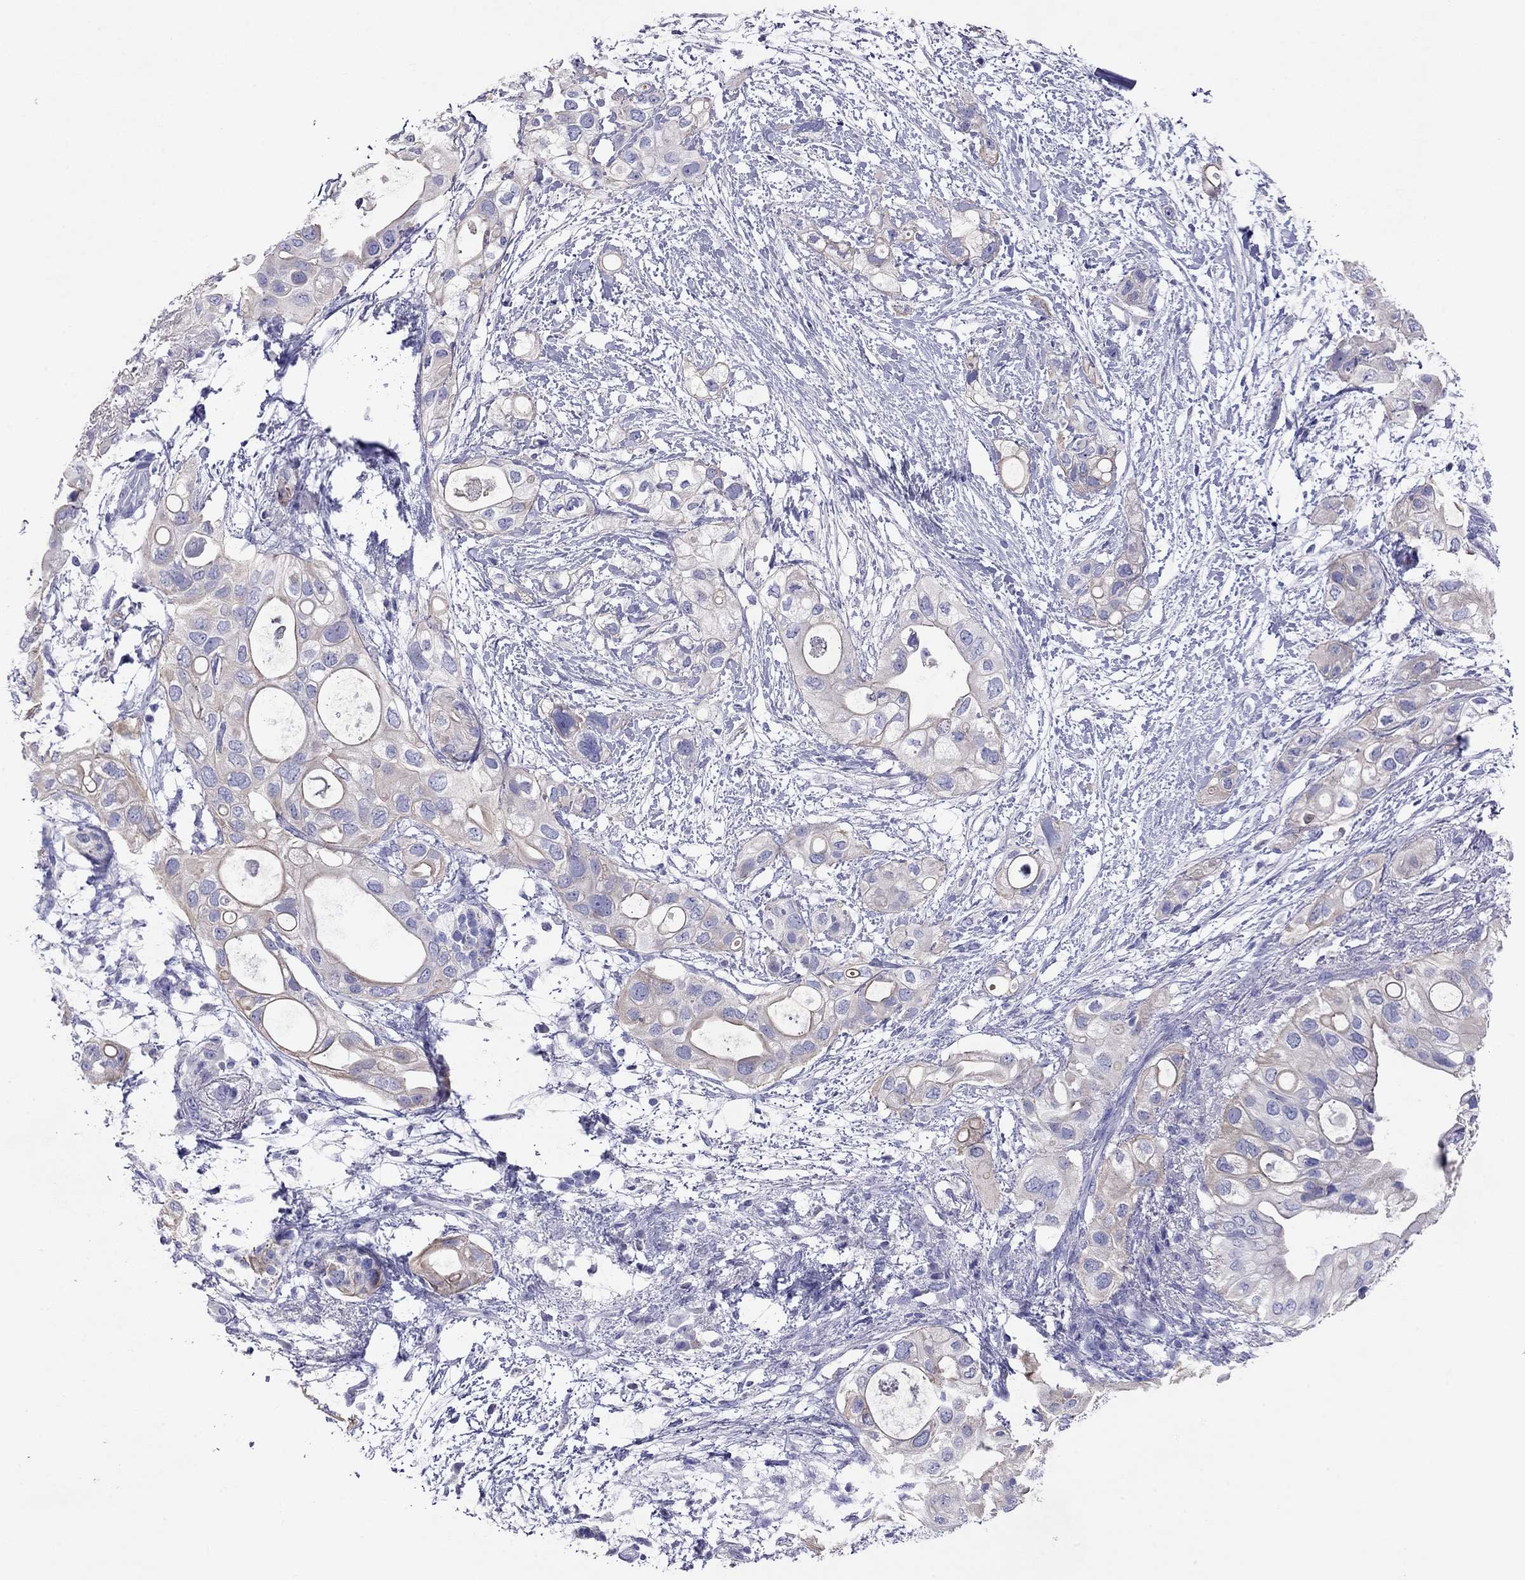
{"staining": {"intensity": "weak", "quantity": "25%-75%", "location": "cytoplasmic/membranous"}, "tissue": "pancreatic cancer", "cell_type": "Tumor cells", "image_type": "cancer", "snomed": [{"axis": "morphology", "description": "Adenocarcinoma, NOS"}, {"axis": "topography", "description": "Pancreas"}], "caption": "IHC of pancreatic adenocarcinoma reveals low levels of weak cytoplasmic/membranous staining in approximately 25%-75% of tumor cells. Nuclei are stained in blue.", "gene": "CAPNS2", "patient": {"sex": "female", "age": 72}}